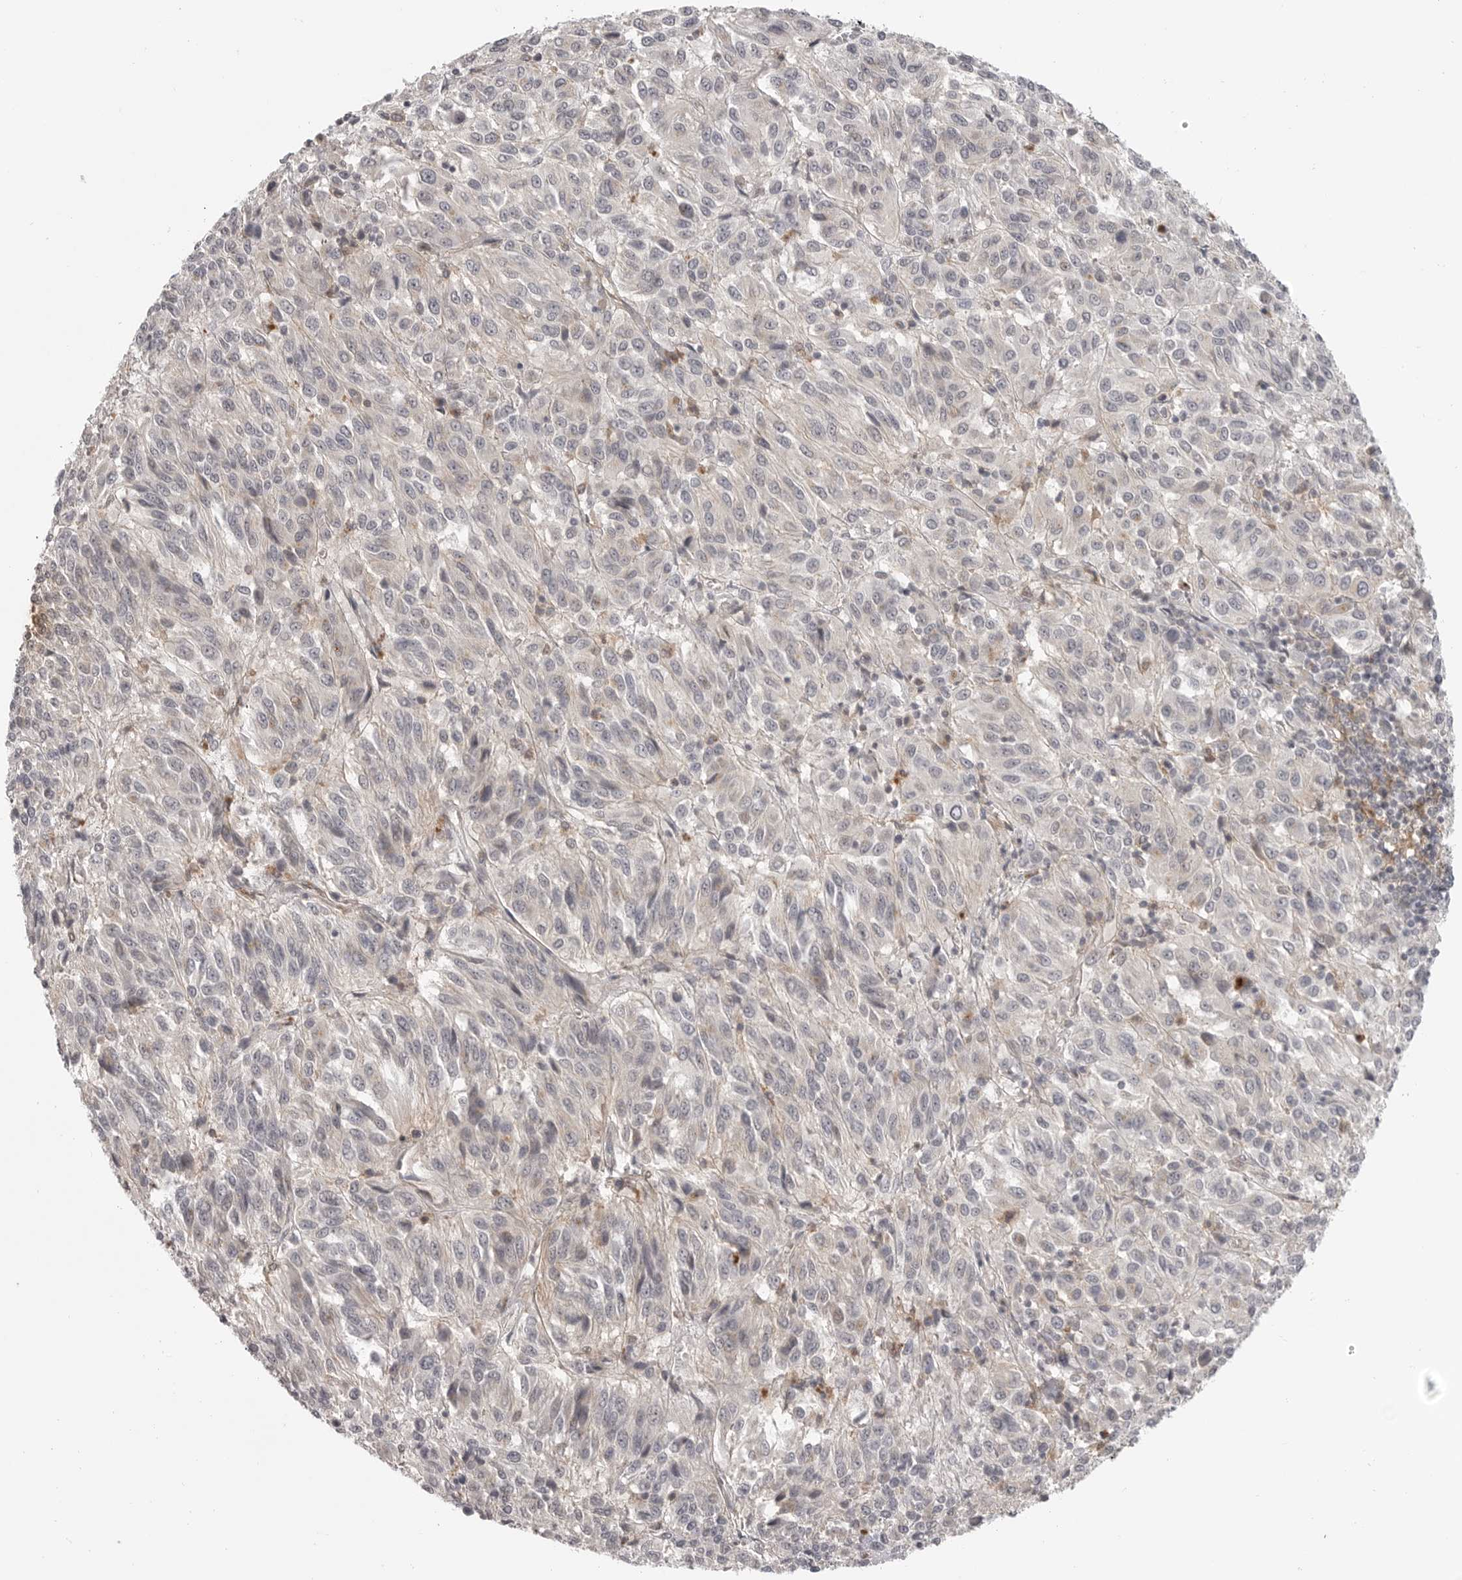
{"staining": {"intensity": "negative", "quantity": "none", "location": "none"}, "tissue": "melanoma", "cell_type": "Tumor cells", "image_type": "cancer", "snomed": [{"axis": "morphology", "description": "Malignant melanoma, Metastatic site"}, {"axis": "topography", "description": "Lung"}], "caption": "This is an IHC histopathology image of human malignant melanoma (metastatic site). There is no staining in tumor cells.", "gene": "IFNGR1", "patient": {"sex": "male", "age": 64}}